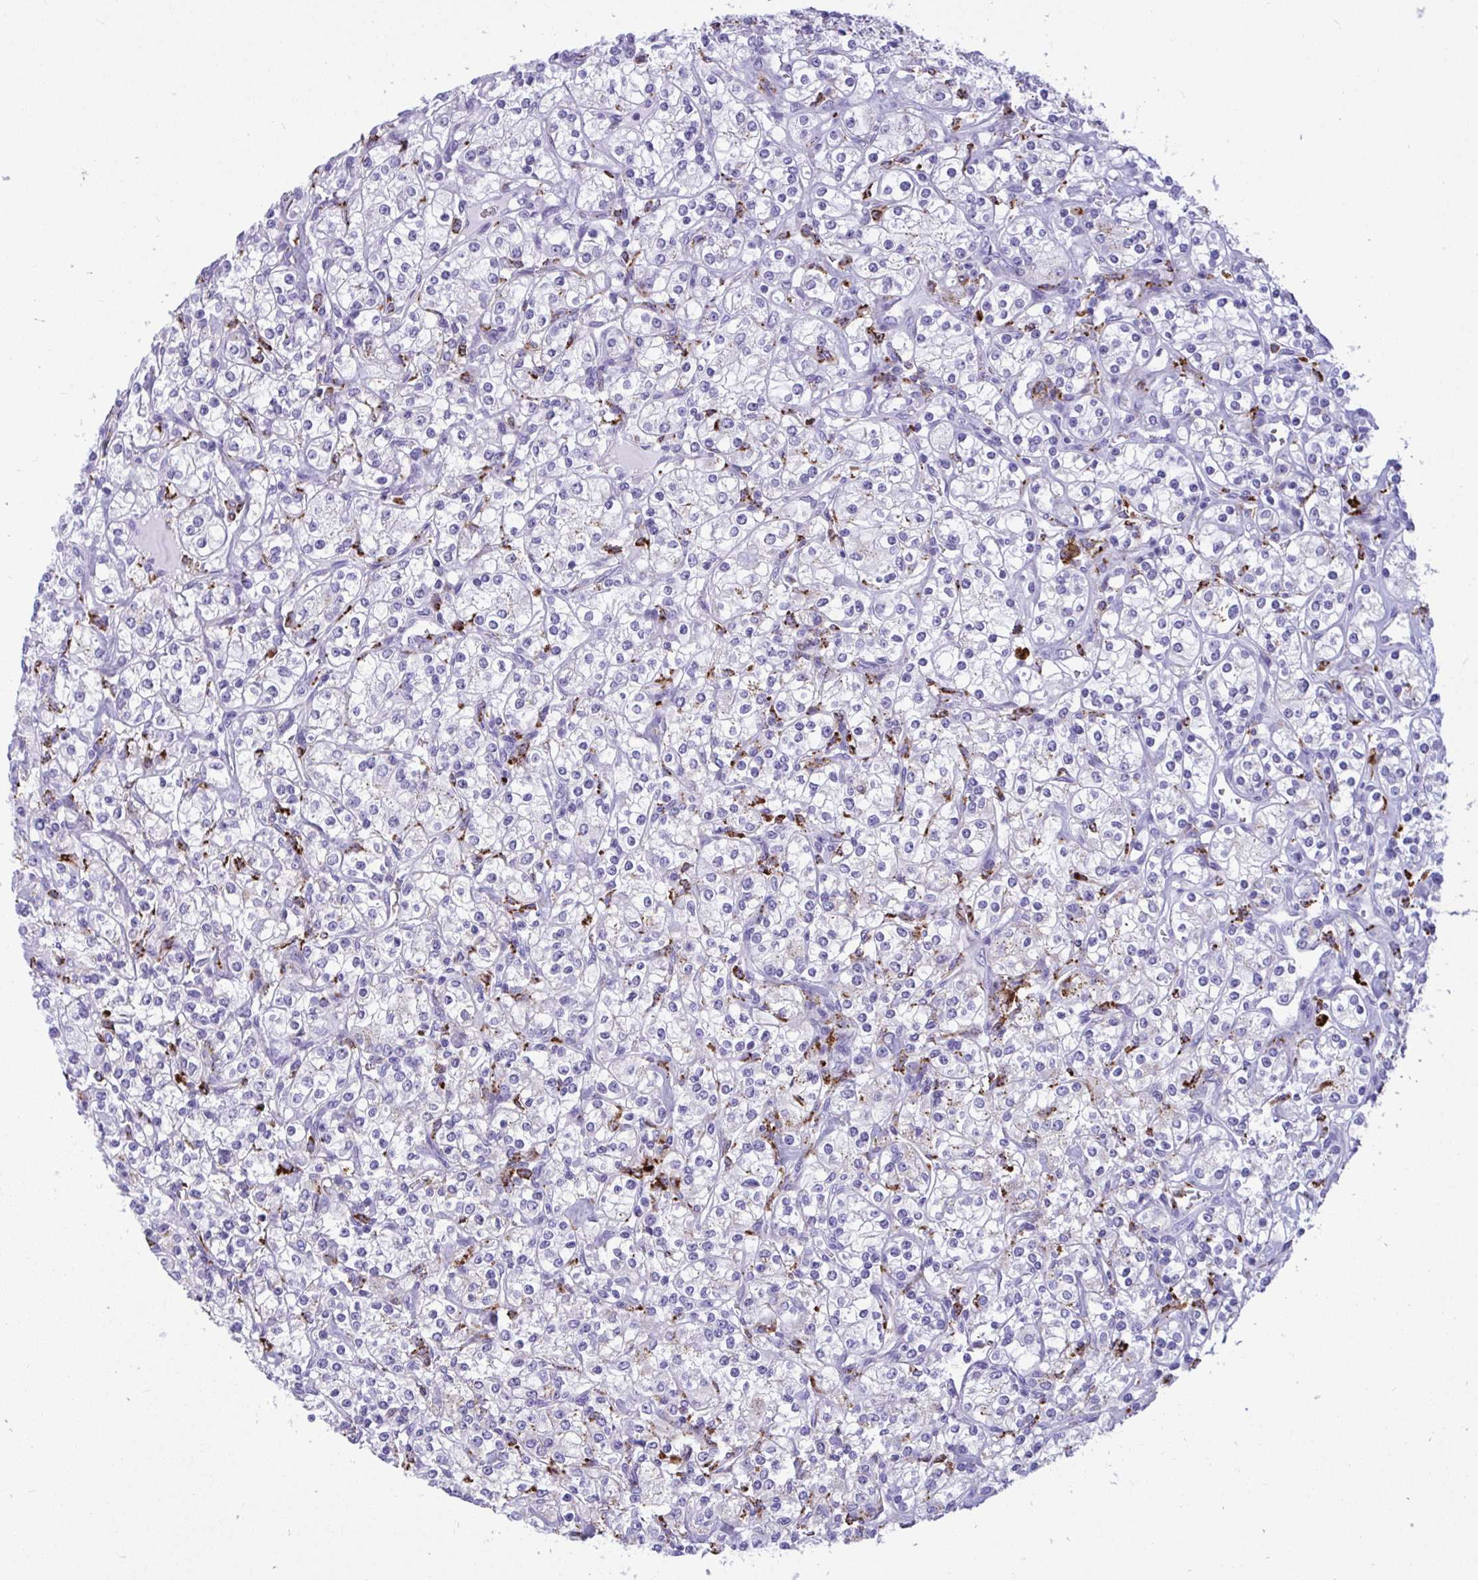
{"staining": {"intensity": "weak", "quantity": "<25%", "location": "cytoplasmic/membranous"}, "tissue": "renal cancer", "cell_type": "Tumor cells", "image_type": "cancer", "snomed": [{"axis": "morphology", "description": "Adenocarcinoma, NOS"}, {"axis": "topography", "description": "Kidney"}], "caption": "Adenocarcinoma (renal) stained for a protein using IHC demonstrates no expression tumor cells.", "gene": "CPVL", "patient": {"sex": "male", "age": 77}}